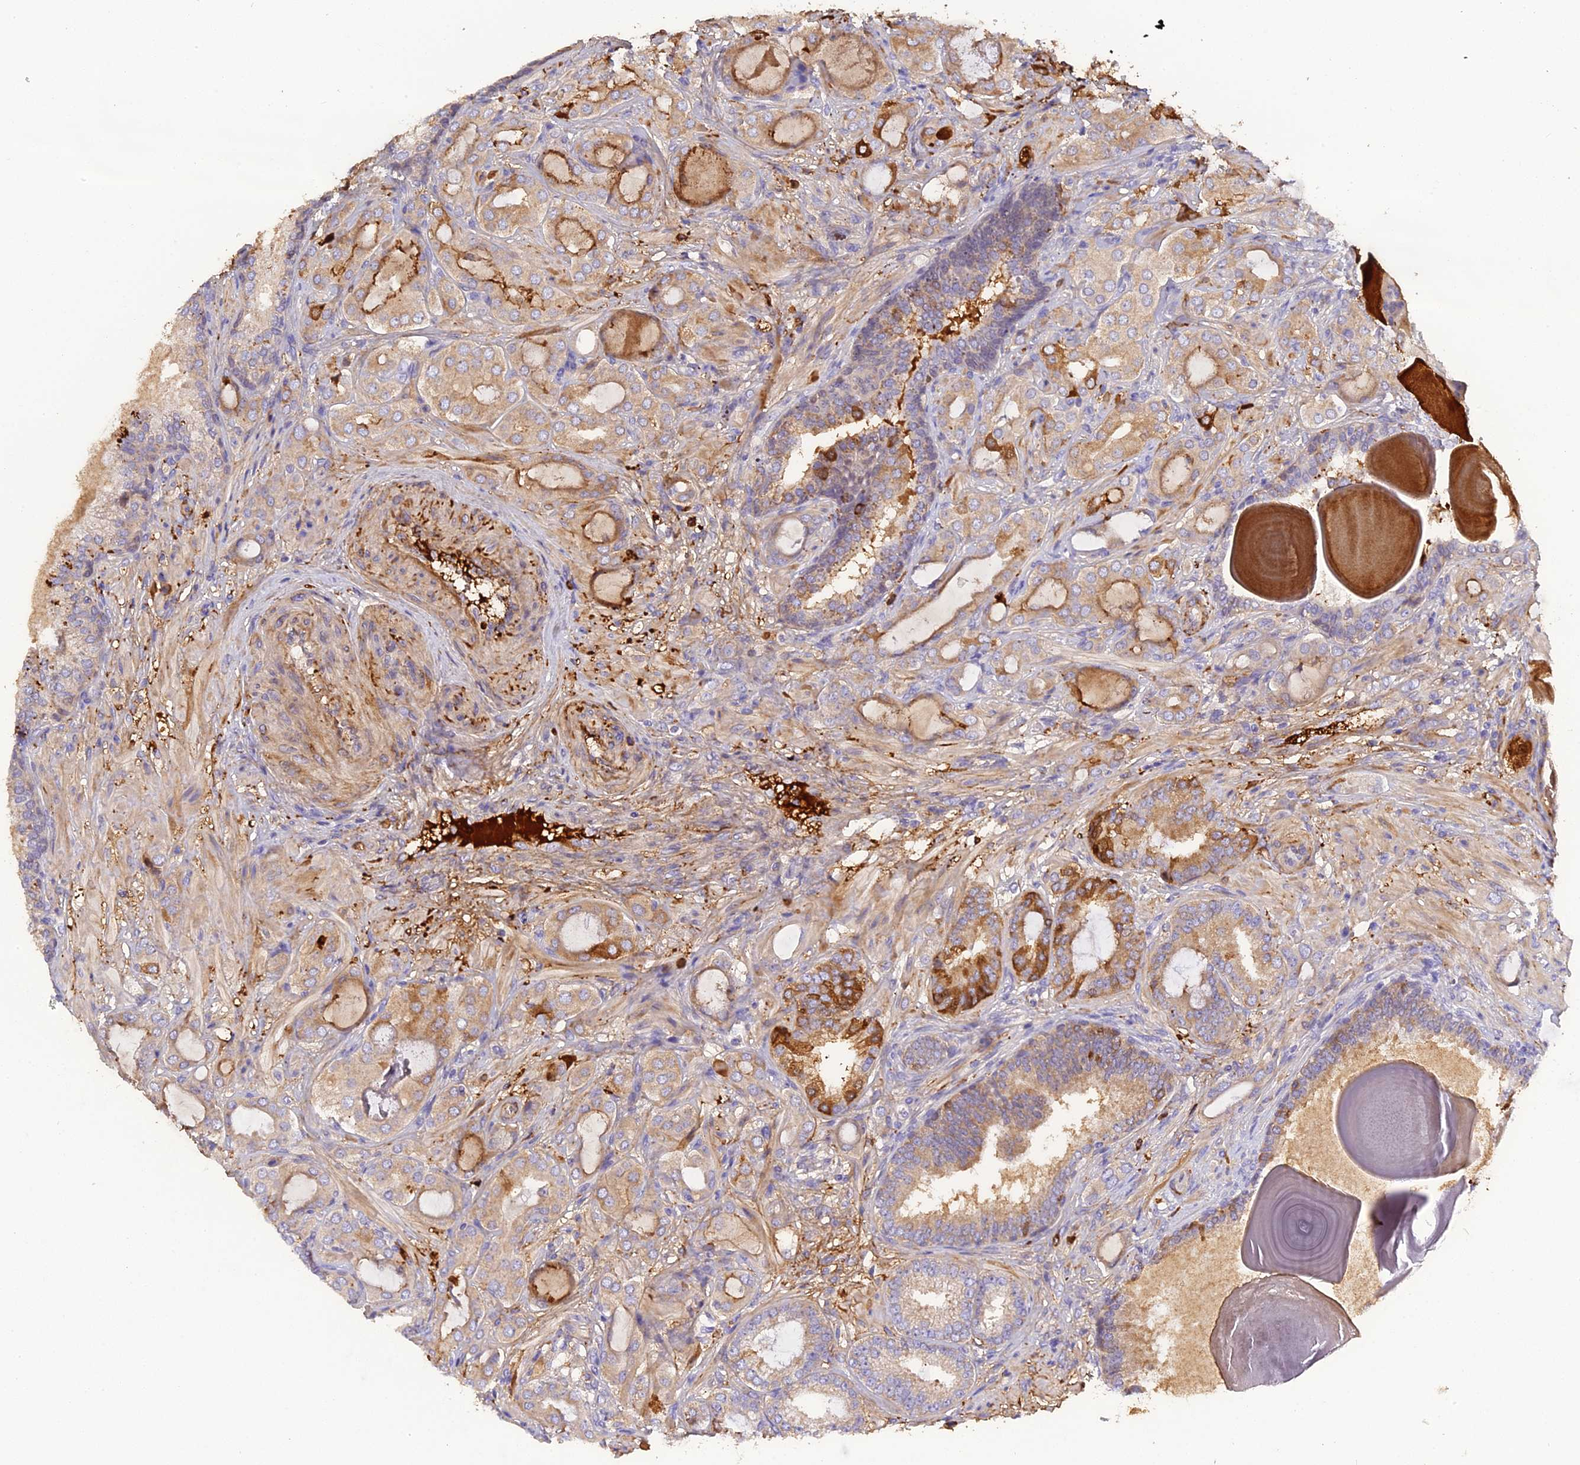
{"staining": {"intensity": "strong", "quantity": "<25%", "location": "cytoplasmic/membranous"}, "tissue": "prostate cancer", "cell_type": "Tumor cells", "image_type": "cancer", "snomed": [{"axis": "morphology", "description": "Adenocarcinoma, Low grade"}, {"axis": "topography", "description": "Prostate"}], "caption": "DAB (3,3'-diaminobenzidine) immunohistochemical staining of prostate cancer displays strong cytoplasmic/membranous protein staining in about <25% of tumor cells.", "gene": "PZP", "patient": {"sex": "male", "age": 57}}